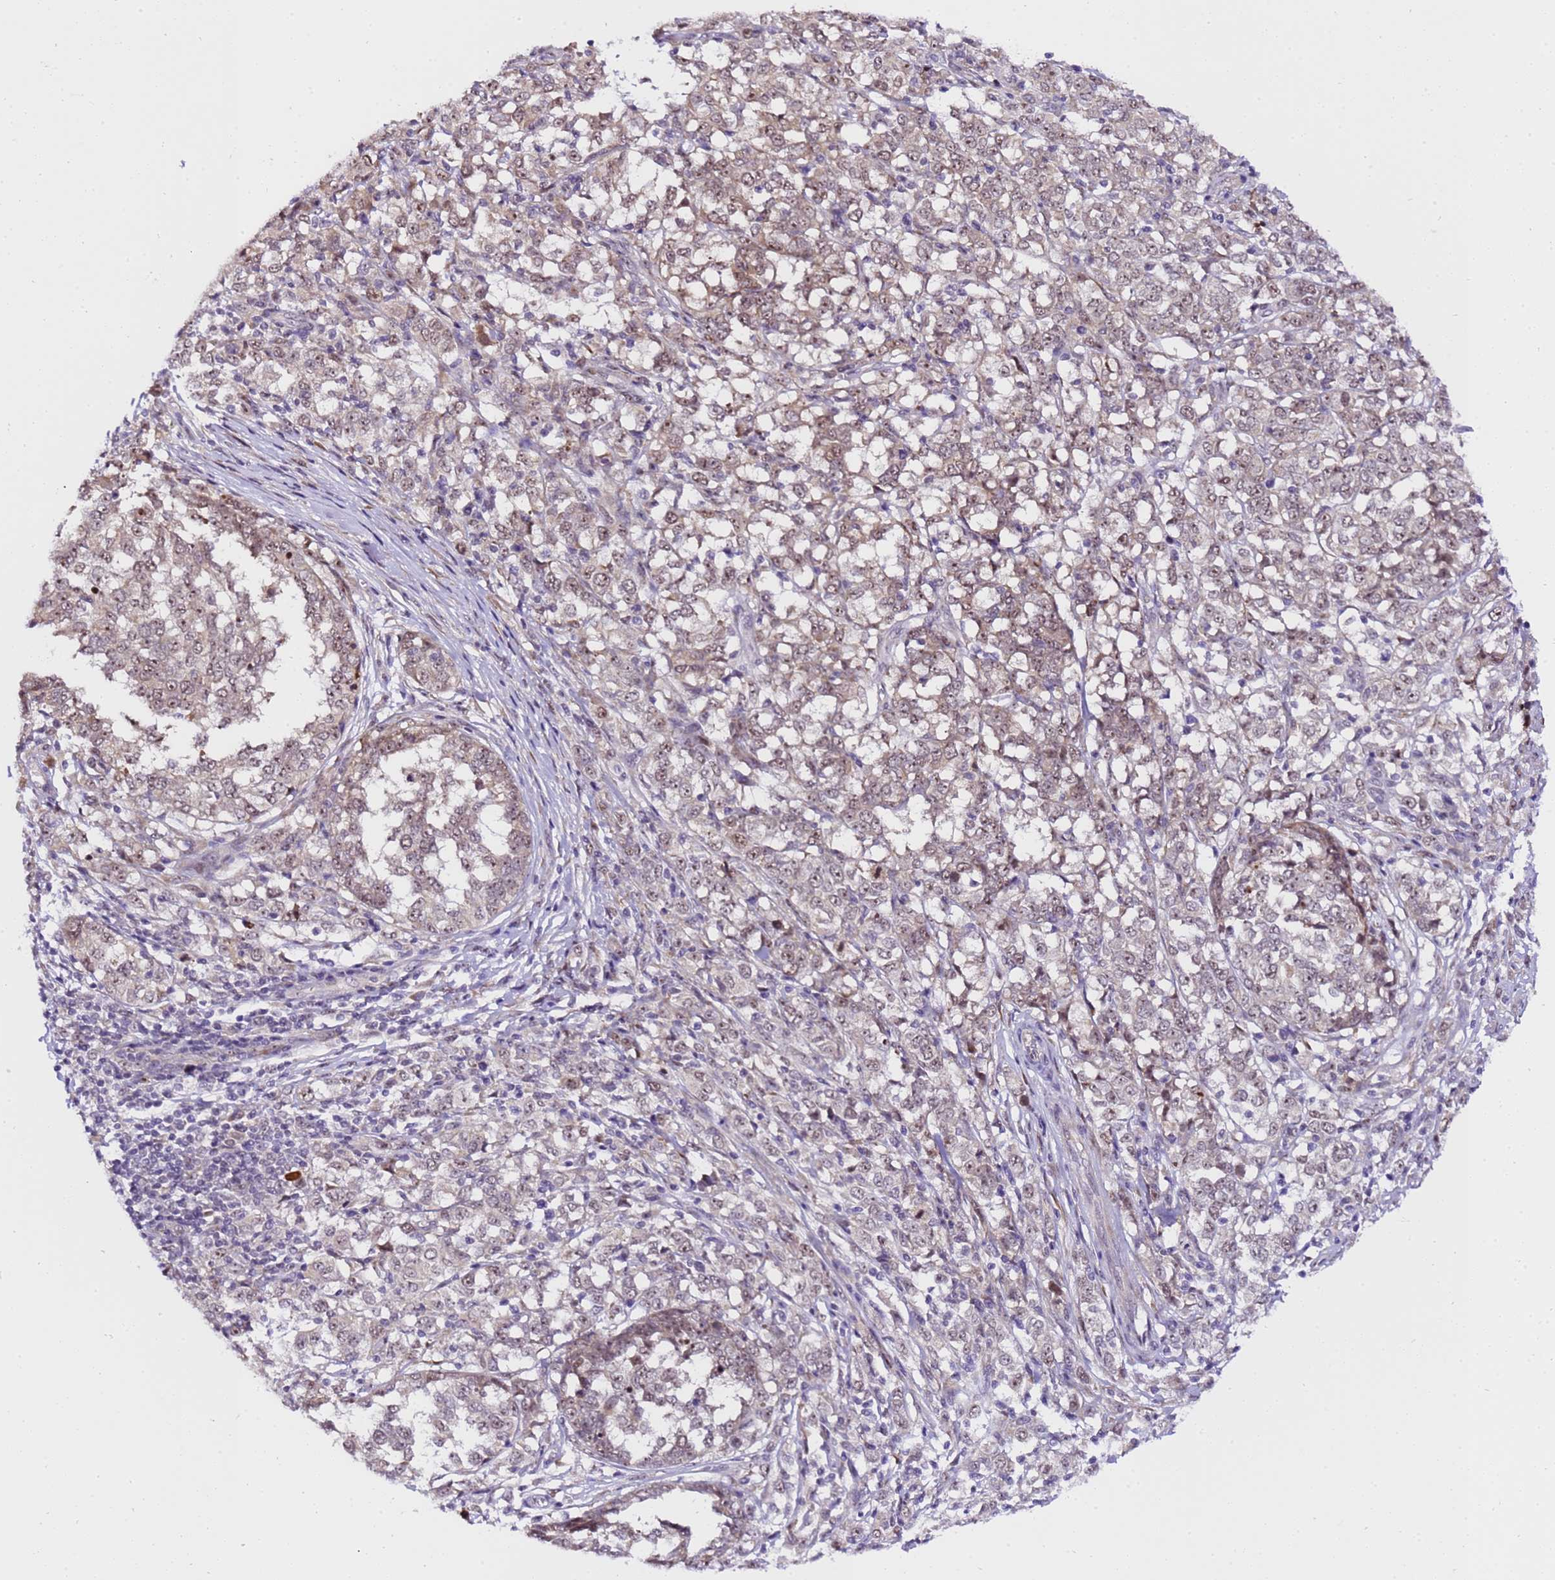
{"staining": {"intensity": "weak", "quantity": "25%-75%", "location": "nuclear"}, "tissue": "melanoma", "cell_type": "Tumor cells", "image_type": "cancer", "snomed": [{"axis": "morphology", "description": "Malignant melanoma, NOS"}, {"axis": "topography", "description": "Skin"}], "caption": "Protein staining demonstrates weak nuclear staining in about 25%-75% of tumor cells in melanoma. The protein of interest is stained brown, and the nuclei are stained in blue (DAB (3,3'-diaminobenzidine) IHC with brightfield microscopy, high magnification).", "gene": "SLX4IP", "patient": {"sex": "female", "age": 72}}